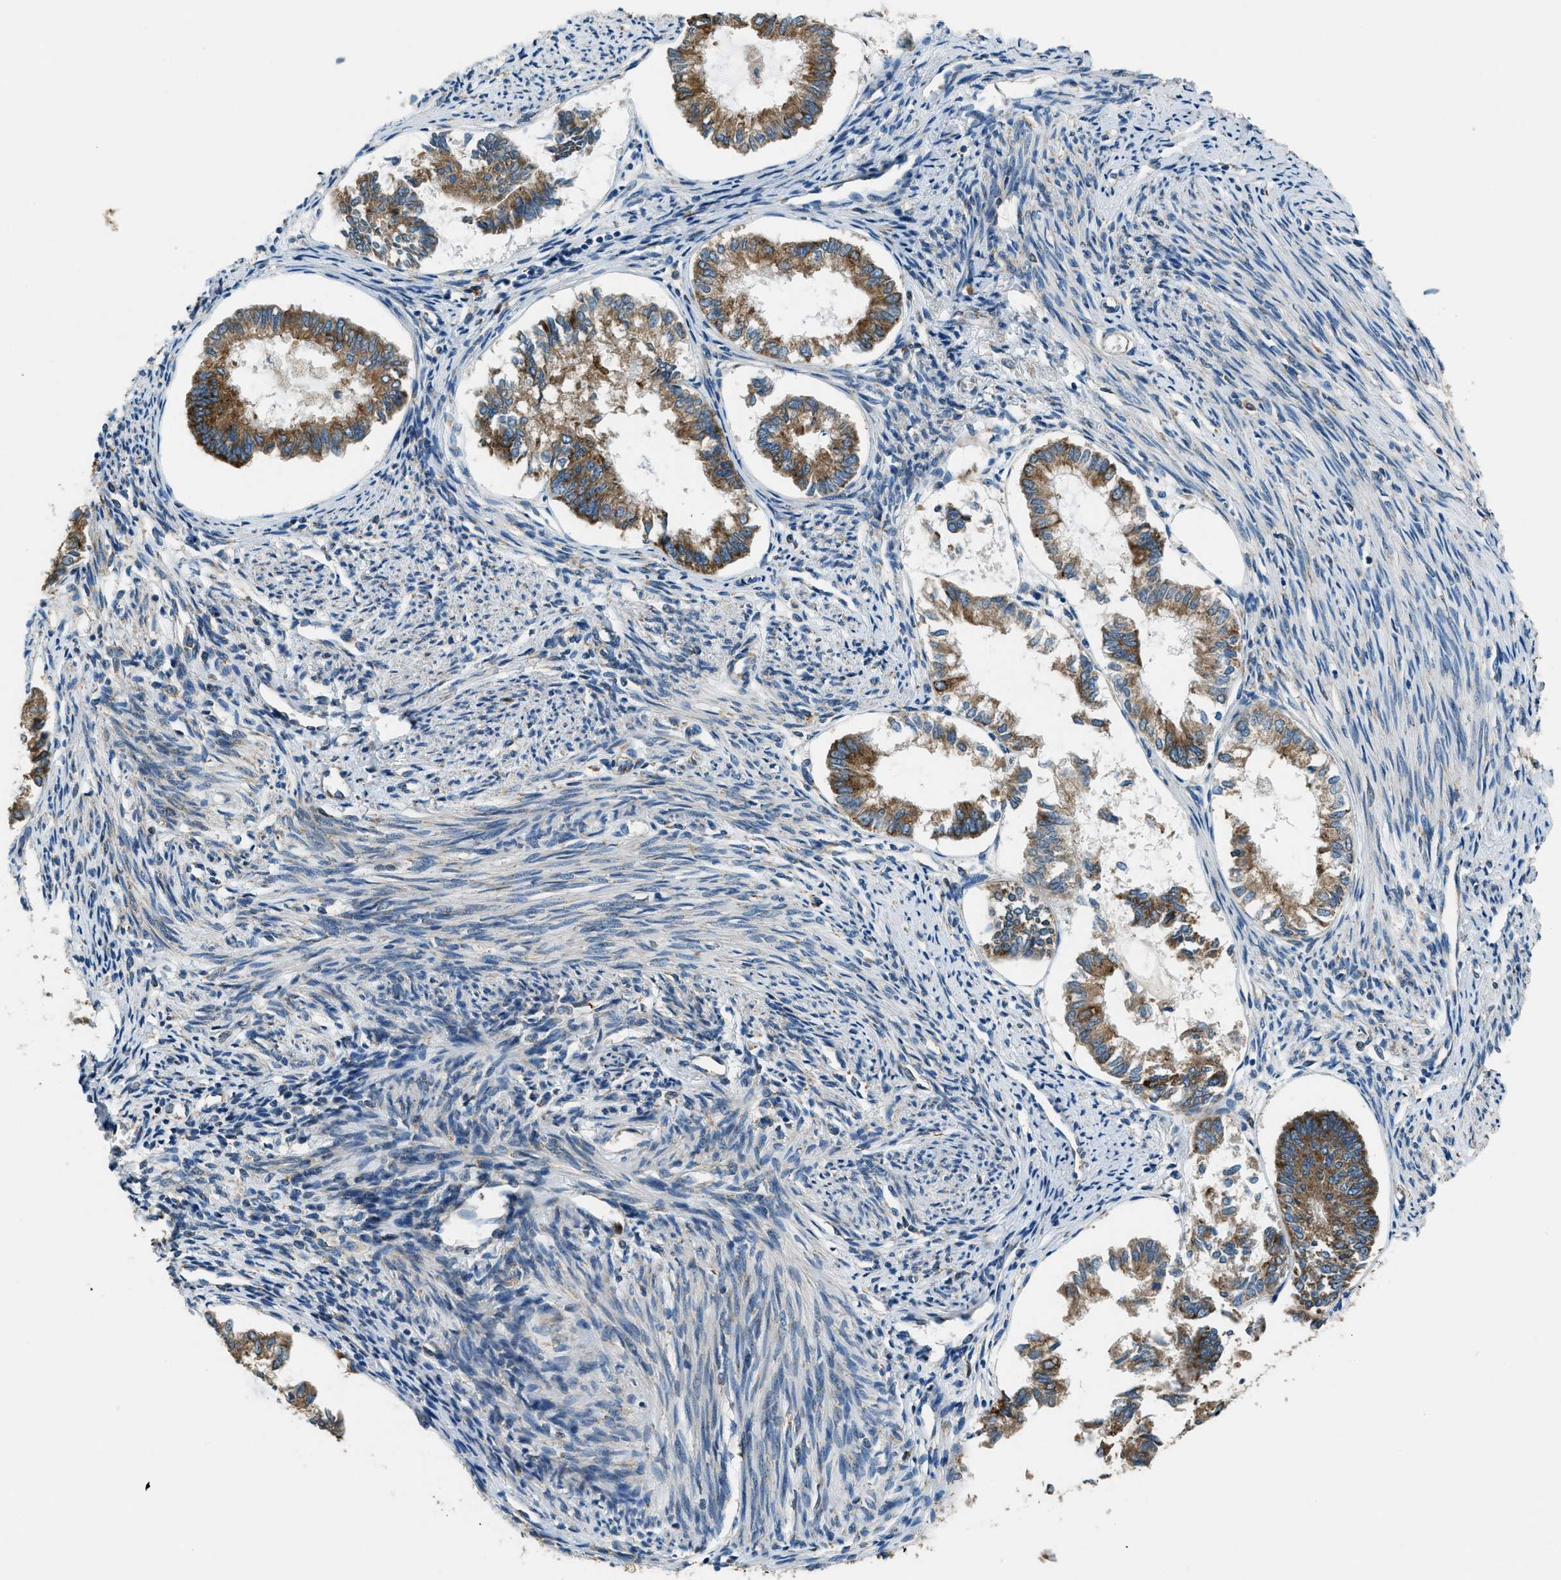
{"staining": {"intensity": "moderate", "quantity": ">75%", "location": "cytoplasmic/membranous"}, "tissue": "endometrial cancer", "cell_type": "Tumor cells", "image_type": "cancer", "snomed": [{"axis": "morphology", "description": "Adenocarcinoma, NOS"}, {"axis": "topography", "description": "Endometrium"}], "caption": "Immunohistochemistry (IHC) of human adenocarcinoma (endometrial) demonstrates medium levels of moderate cytoplasmic/membranous positivity in approximately >75% of tumor cells. (Stains: DAB (3,3'-diaminobenzidine) in brown, nuclei in blue, Microscopy: brightfield microscopy at high magnification).", "gene": "GIMAP8", "patient": {"sex": "female", "age": 86}}